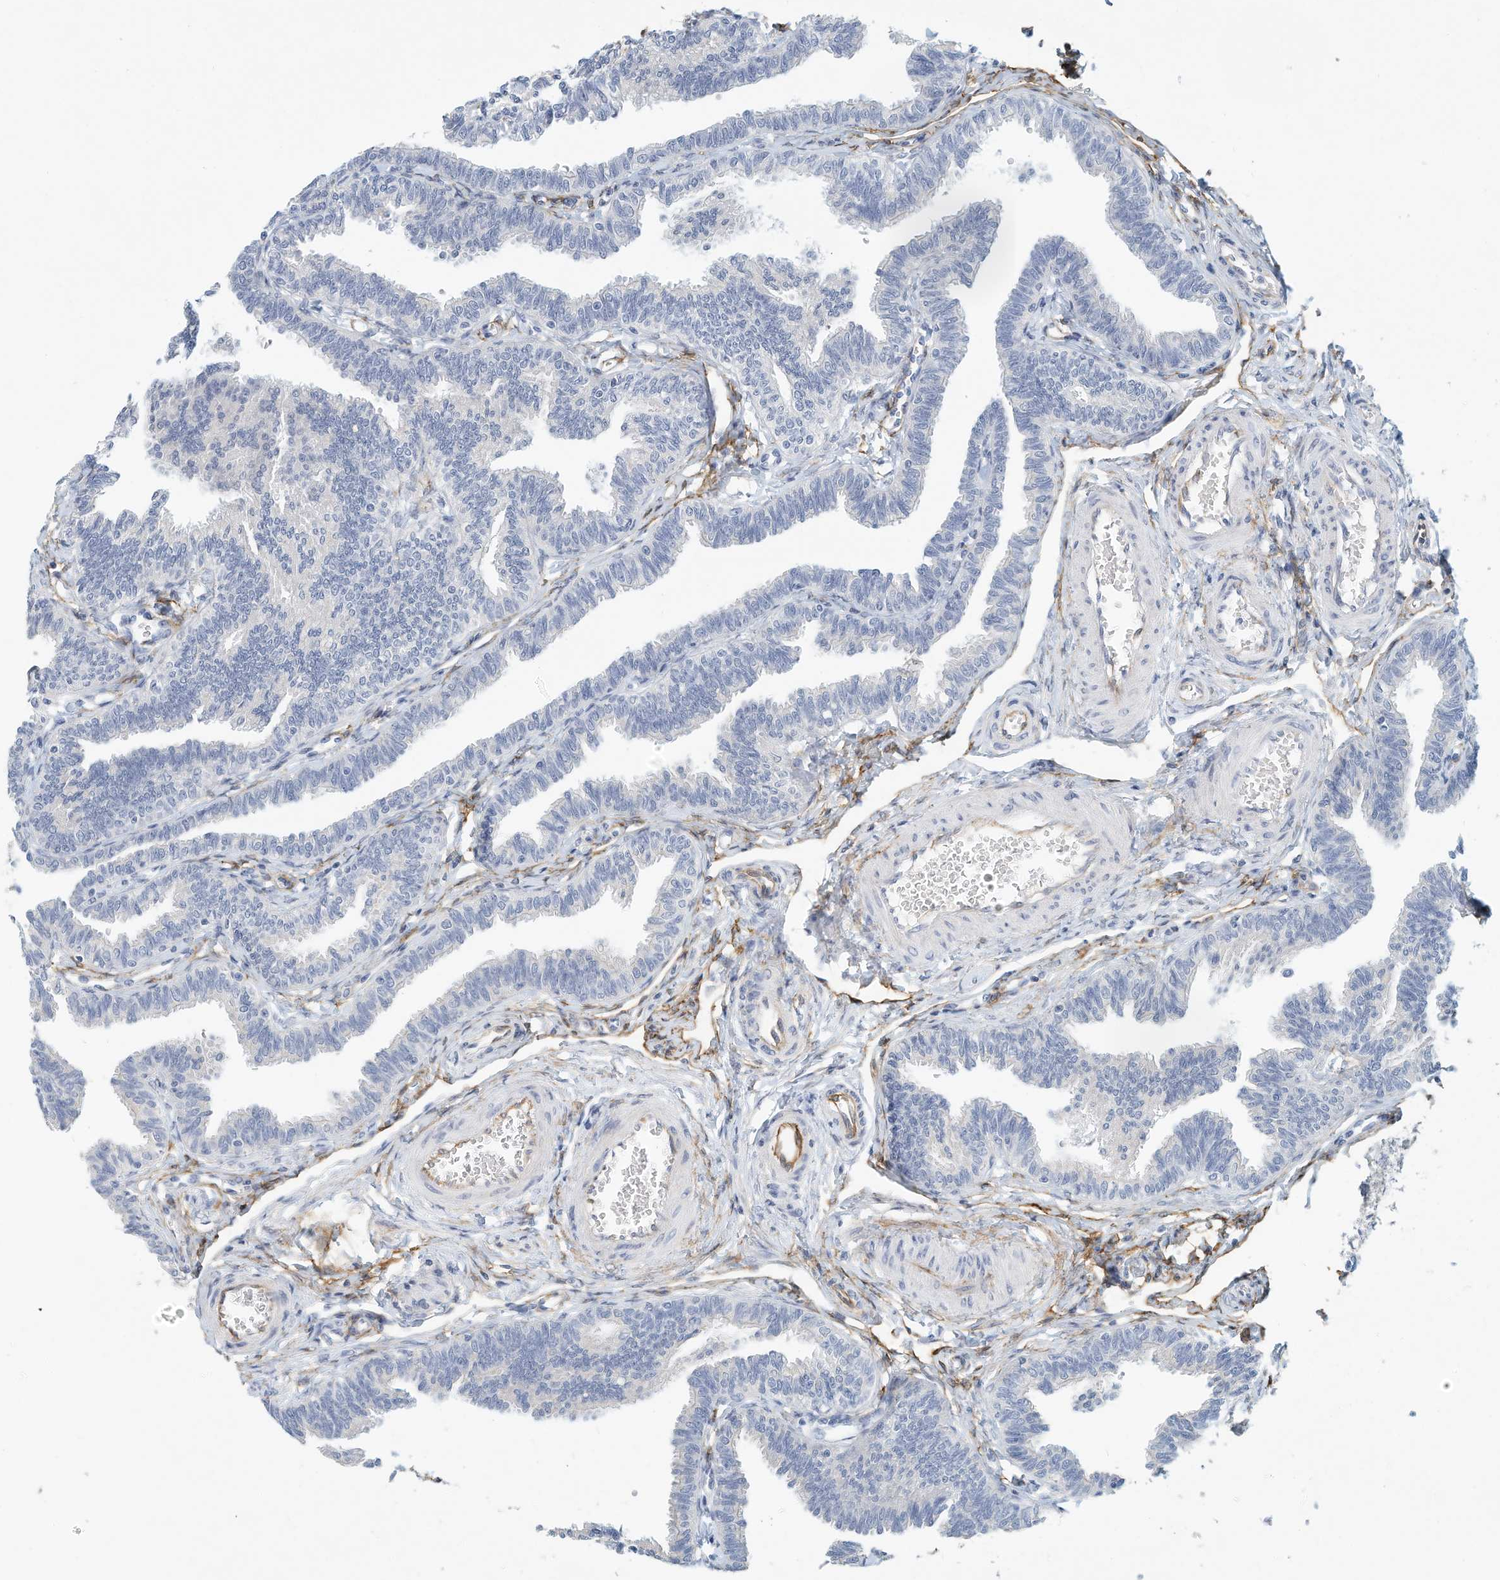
{"staining": {"intensity": "negative", "quantity": "none", "location": "none"}, "tissue": "fallopian tube", "cell_type": "Glandular cells", "image_type": "normal", "snomed": [{"axis": "morphology", "description": "Normal tissue, NOS"}, {"axis": "topography", "description": "Fallopian tube"}, {"axis": "topography", "description": "Ovary"}], "caption": "An image of human fallopian tube is negative for staining in glandular cells. (Immunohistochemistry (ihc), brightfield microscopy, high magnification).", "gene": "ARHGAP28", "patient": {"sex": "female", "age": 23}}